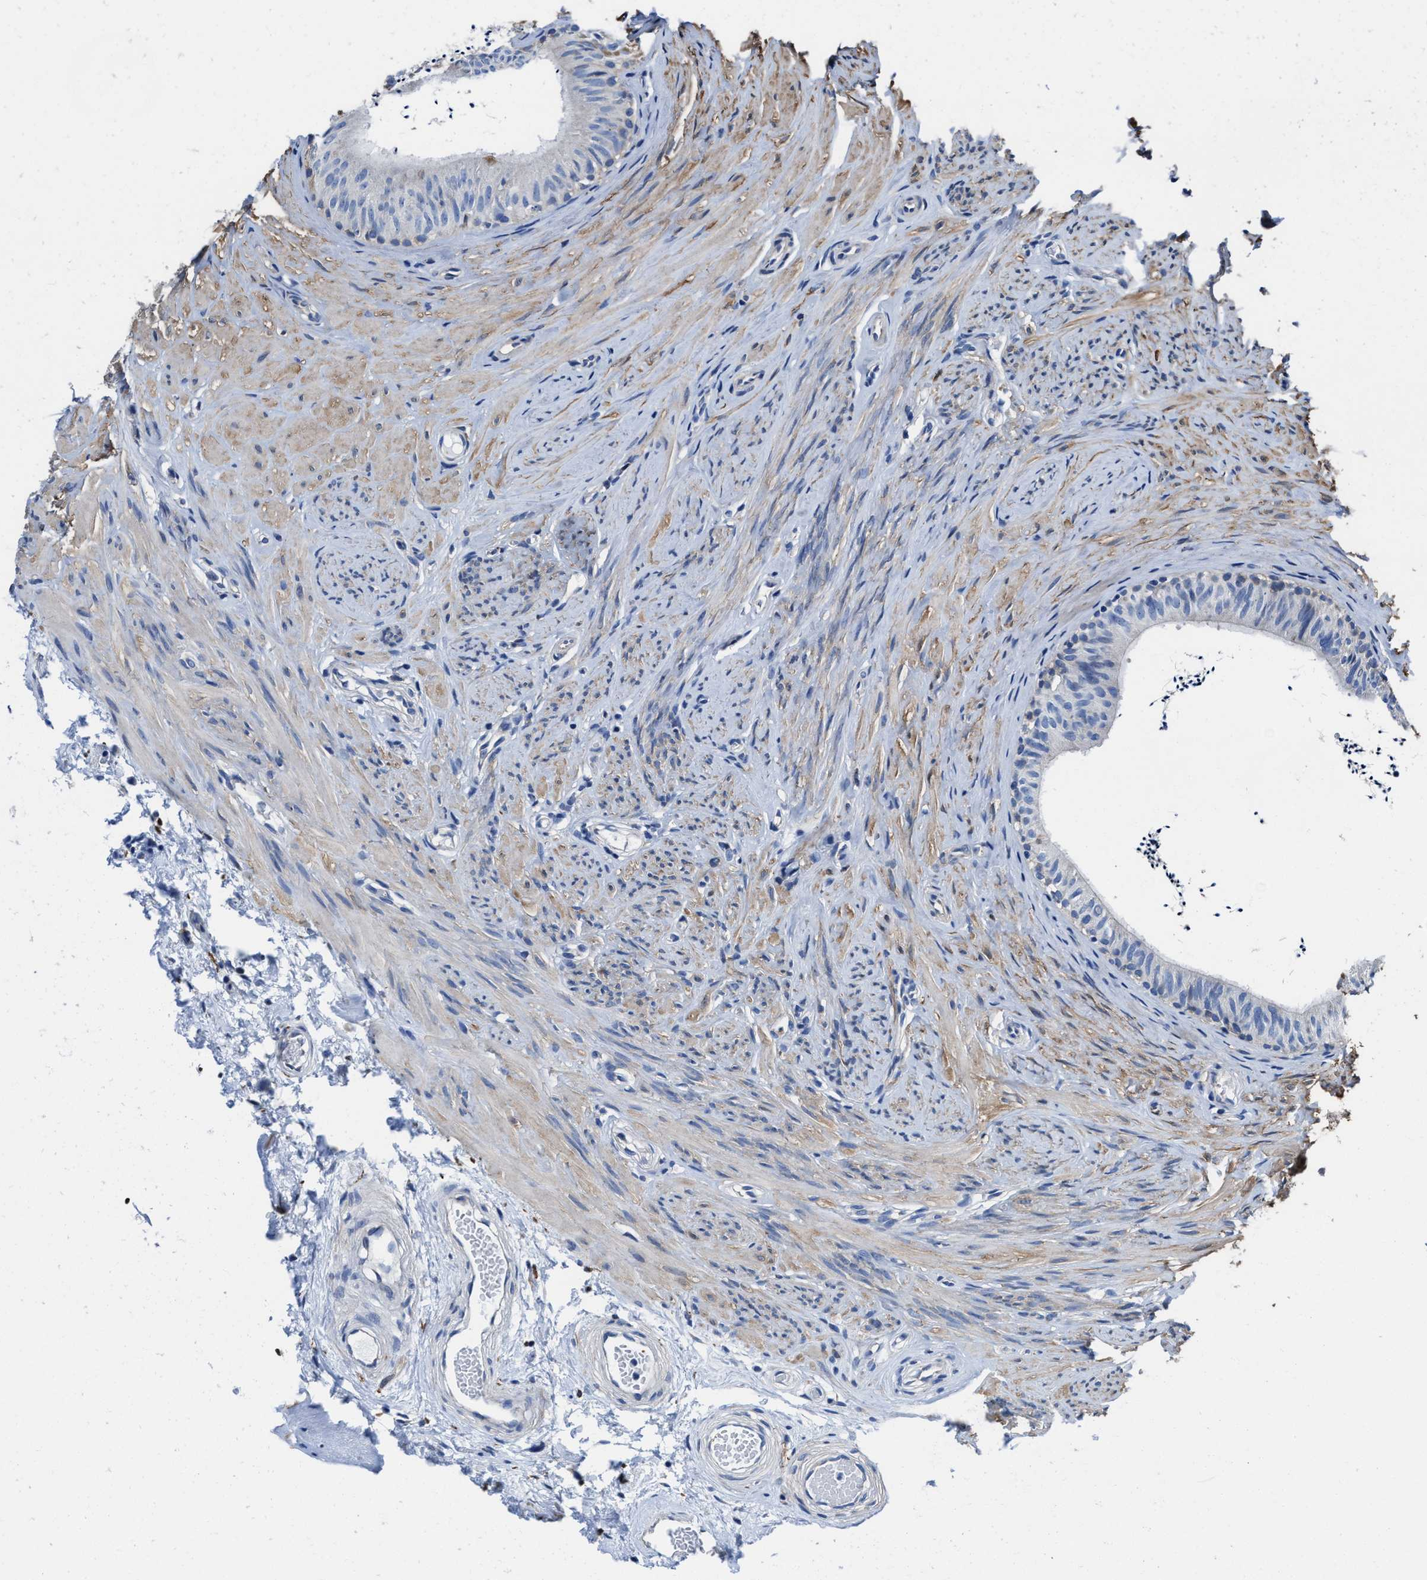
{"staining": {"intensity": "negative", "quantity": "none", "location": "none"}, "tissue": "epididymis", "cell_type": "Glandular cells", "image_type": "normal", "snomed": [{"axis": "morphology", "description": "Normal tissue, NOS"}, {"axis": "topography", "description": "Epididymis"}], "caption": "Glandular cells are negative for protein expression in normal human epididymis. (DAB immunohistochemistry (IHC) visualized using brightfield microscopy, high magnification).", "gene": "TMEM30A", "patient": {"sex": "male", "age": 56}}